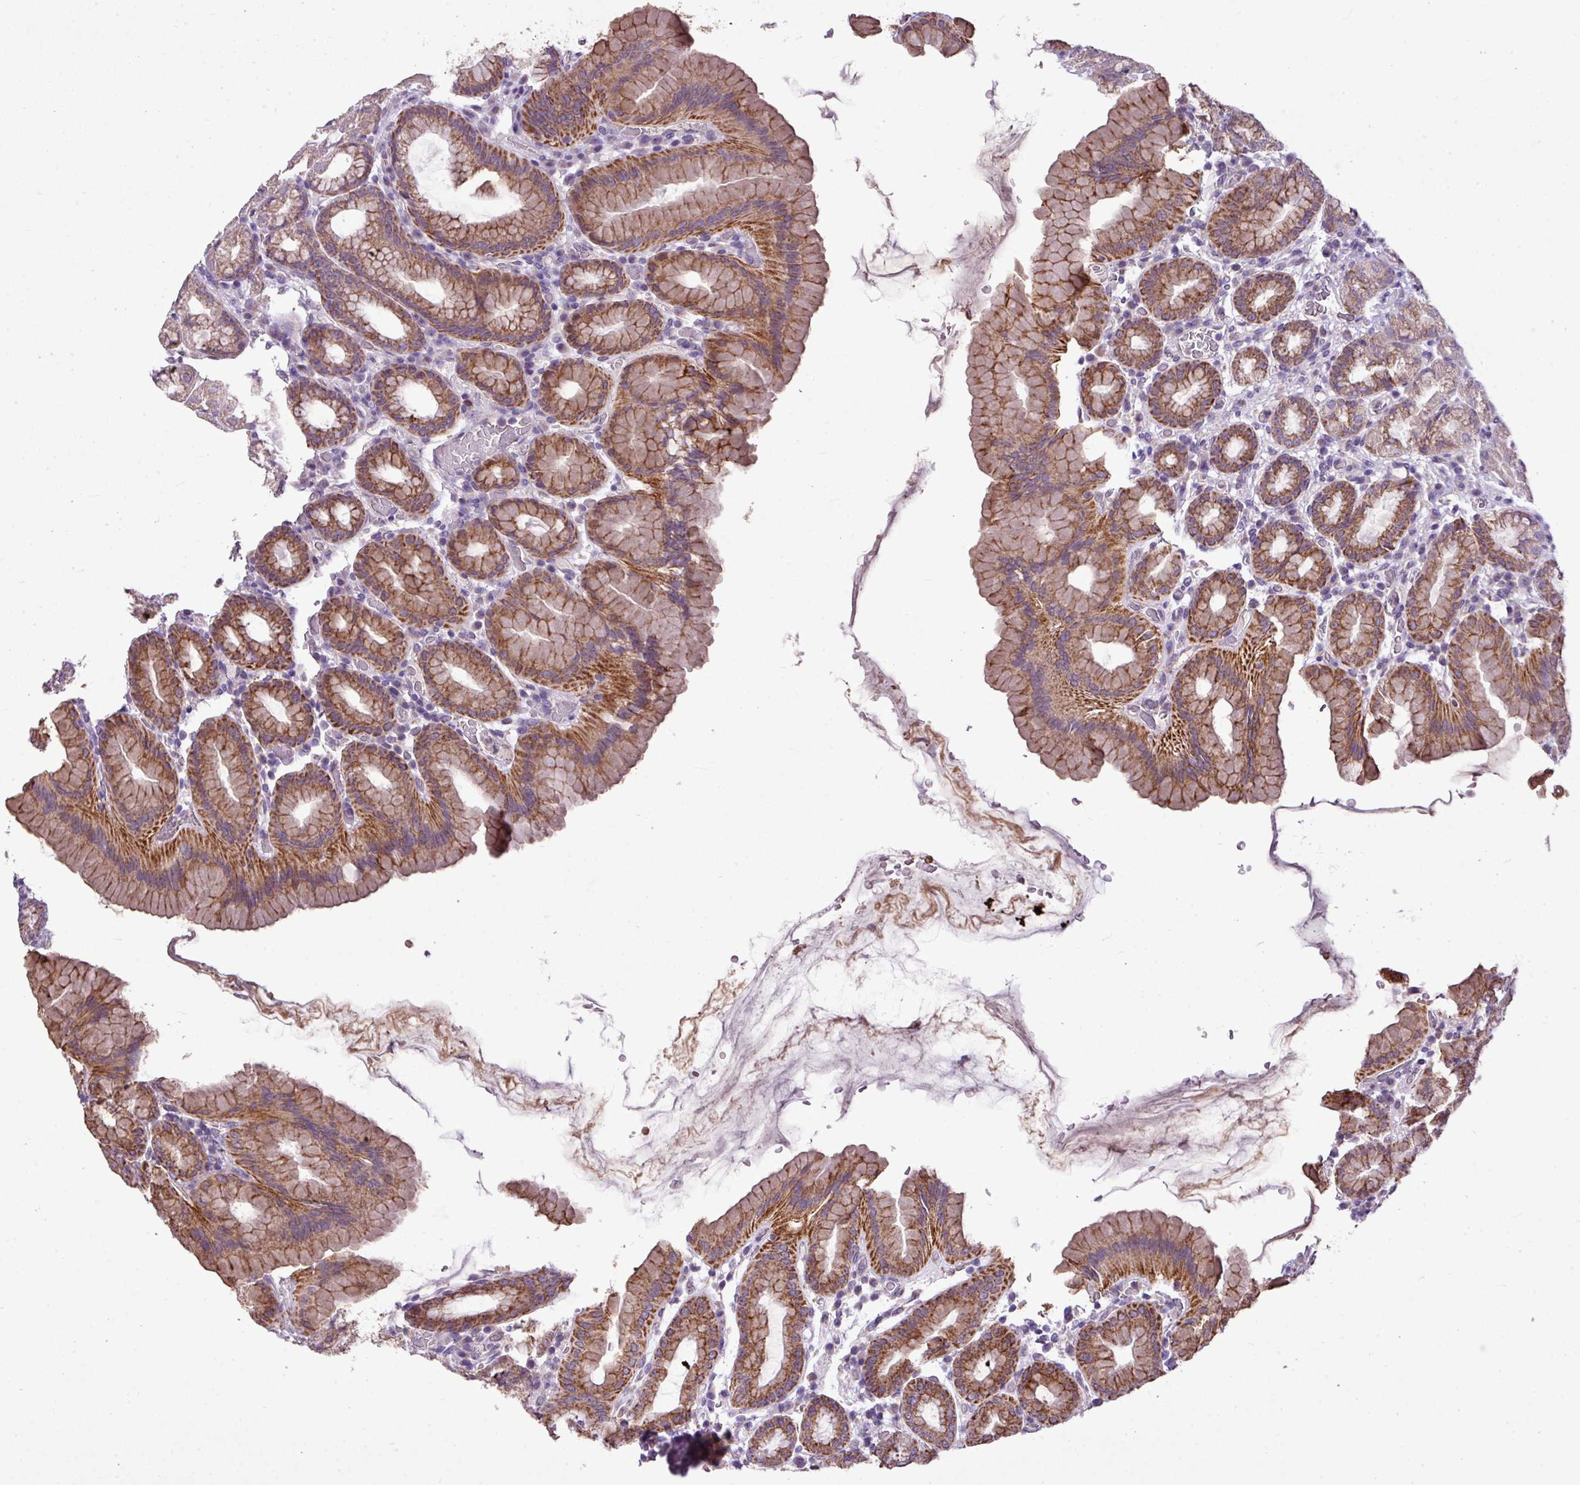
{"staining": {"intensity": "moderate", "quantity": ">75%", "location": "cytoplasmic/membranous"}, "tissue": "stomach", "cell_type": "Glandular cells", "image_type": "normal", "snomed": [{"axis": "morphology", "description": "Normal tissue, NOS"}, {"axis": "topography", "description": "Stomach, upper"}, {"axis": "topography", "description": "Stomach"}], "caption": "The histopathology image demonstrates a brown stain indicating the presence of a protein in the cytoplasmic/membranous of glandular cells in stomach. (Brightfield microscopy of DAB IHC at high magnification).", "gene": "ALDH2", "patient": {"sex": "male", "age": 68}}